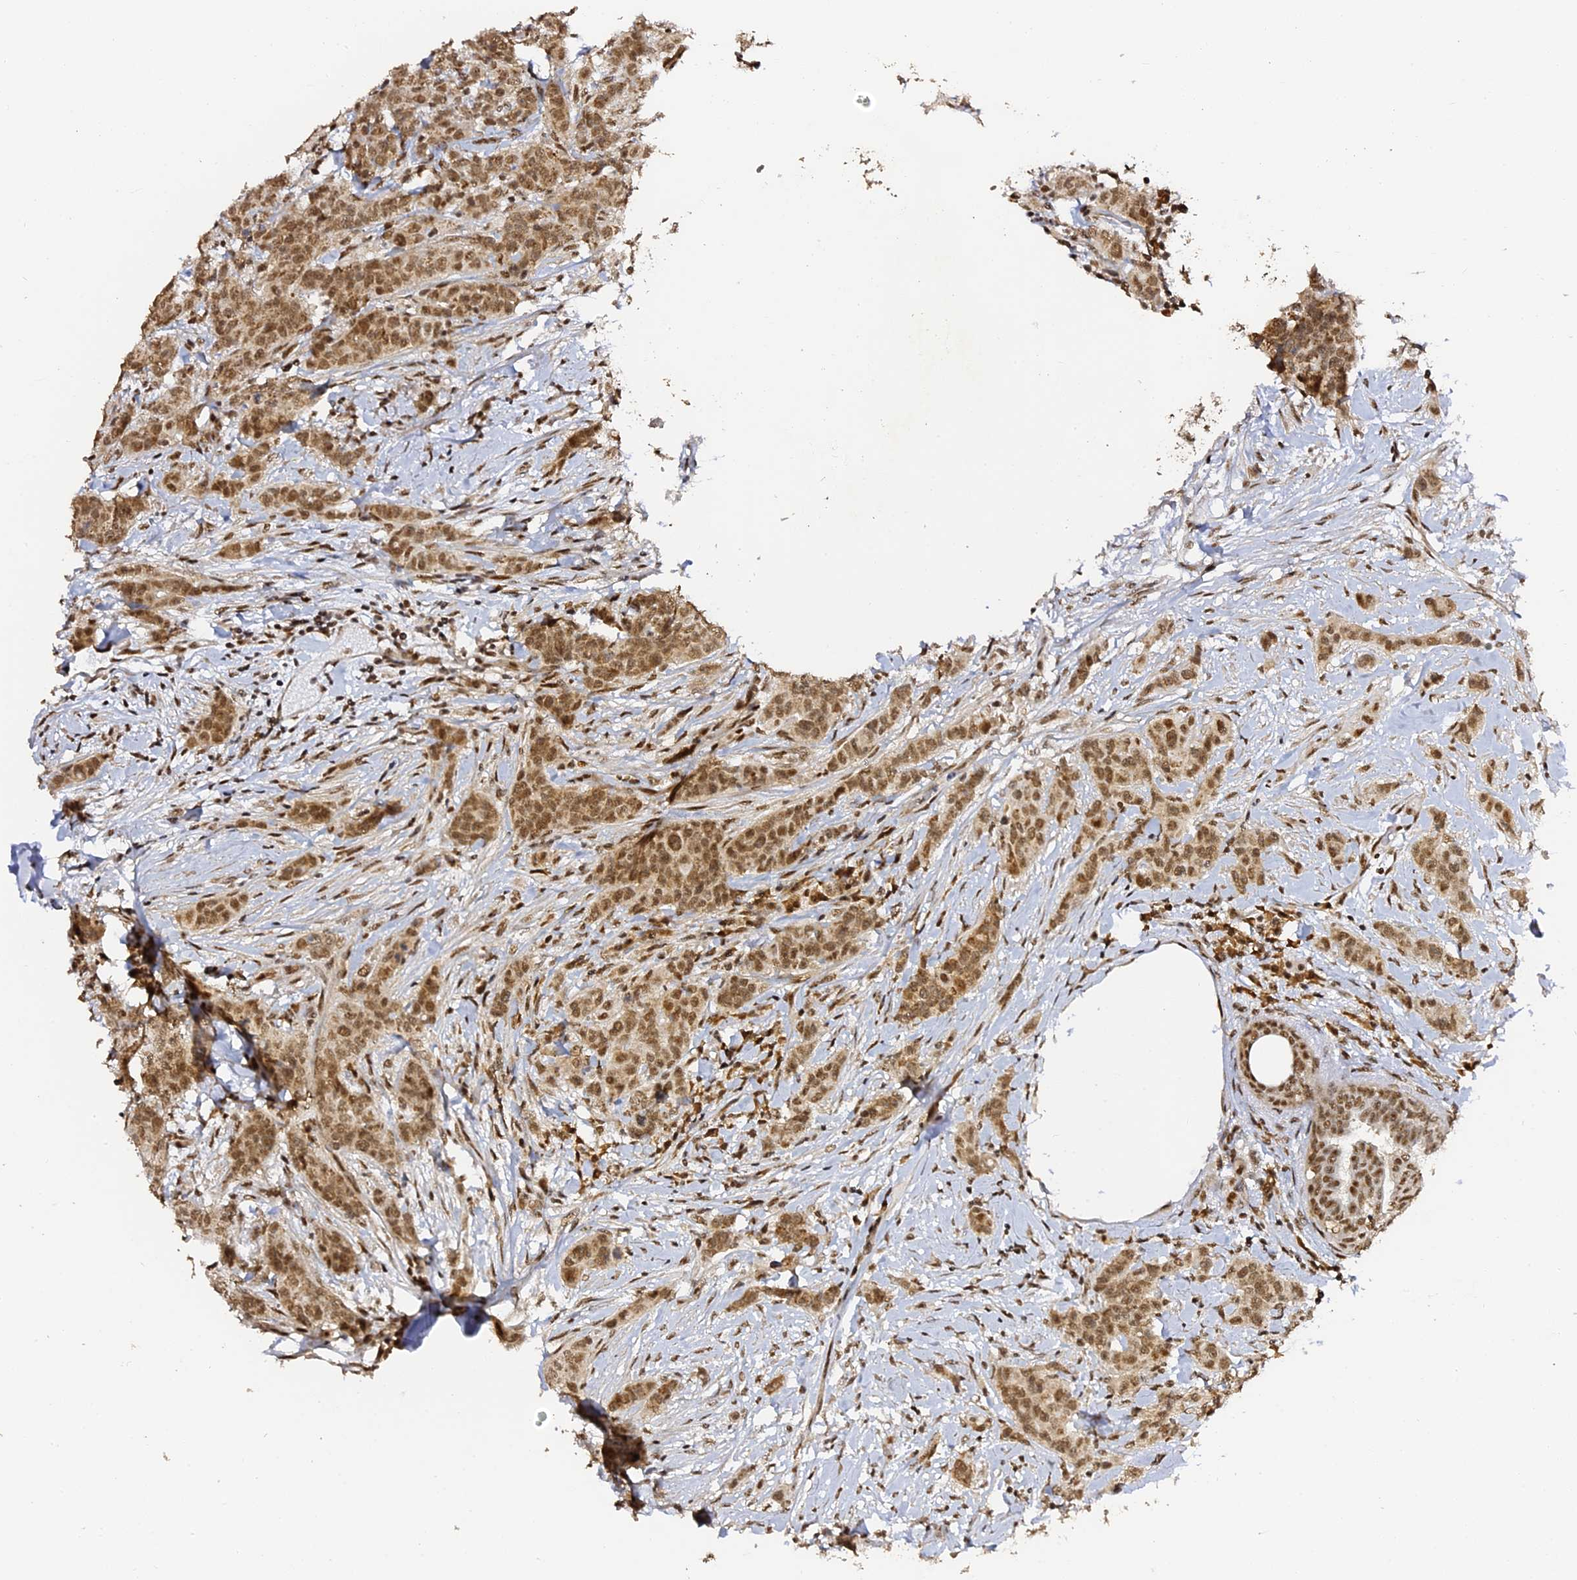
{"staining": {"intensity": "moderate", "quantity": ">75%", "location": "nuclear"}, "tissue": "breast cancer", "cell_type": "Tumor cells", "image_type": "cancer", "snomed": [{"axis": "morphology", "description": "Duct carcinoma"}, {"axis": "topography", "description": "Breast"}], "caption": "About >75% of tumor cells in breast cancer (intraductal carcinoma) reveal moderate nuclear protein positivity as visualized by brown immunohistochemical staining.", "gene": "MCRS1", "patient": {"sex": "female", "age": 40}}